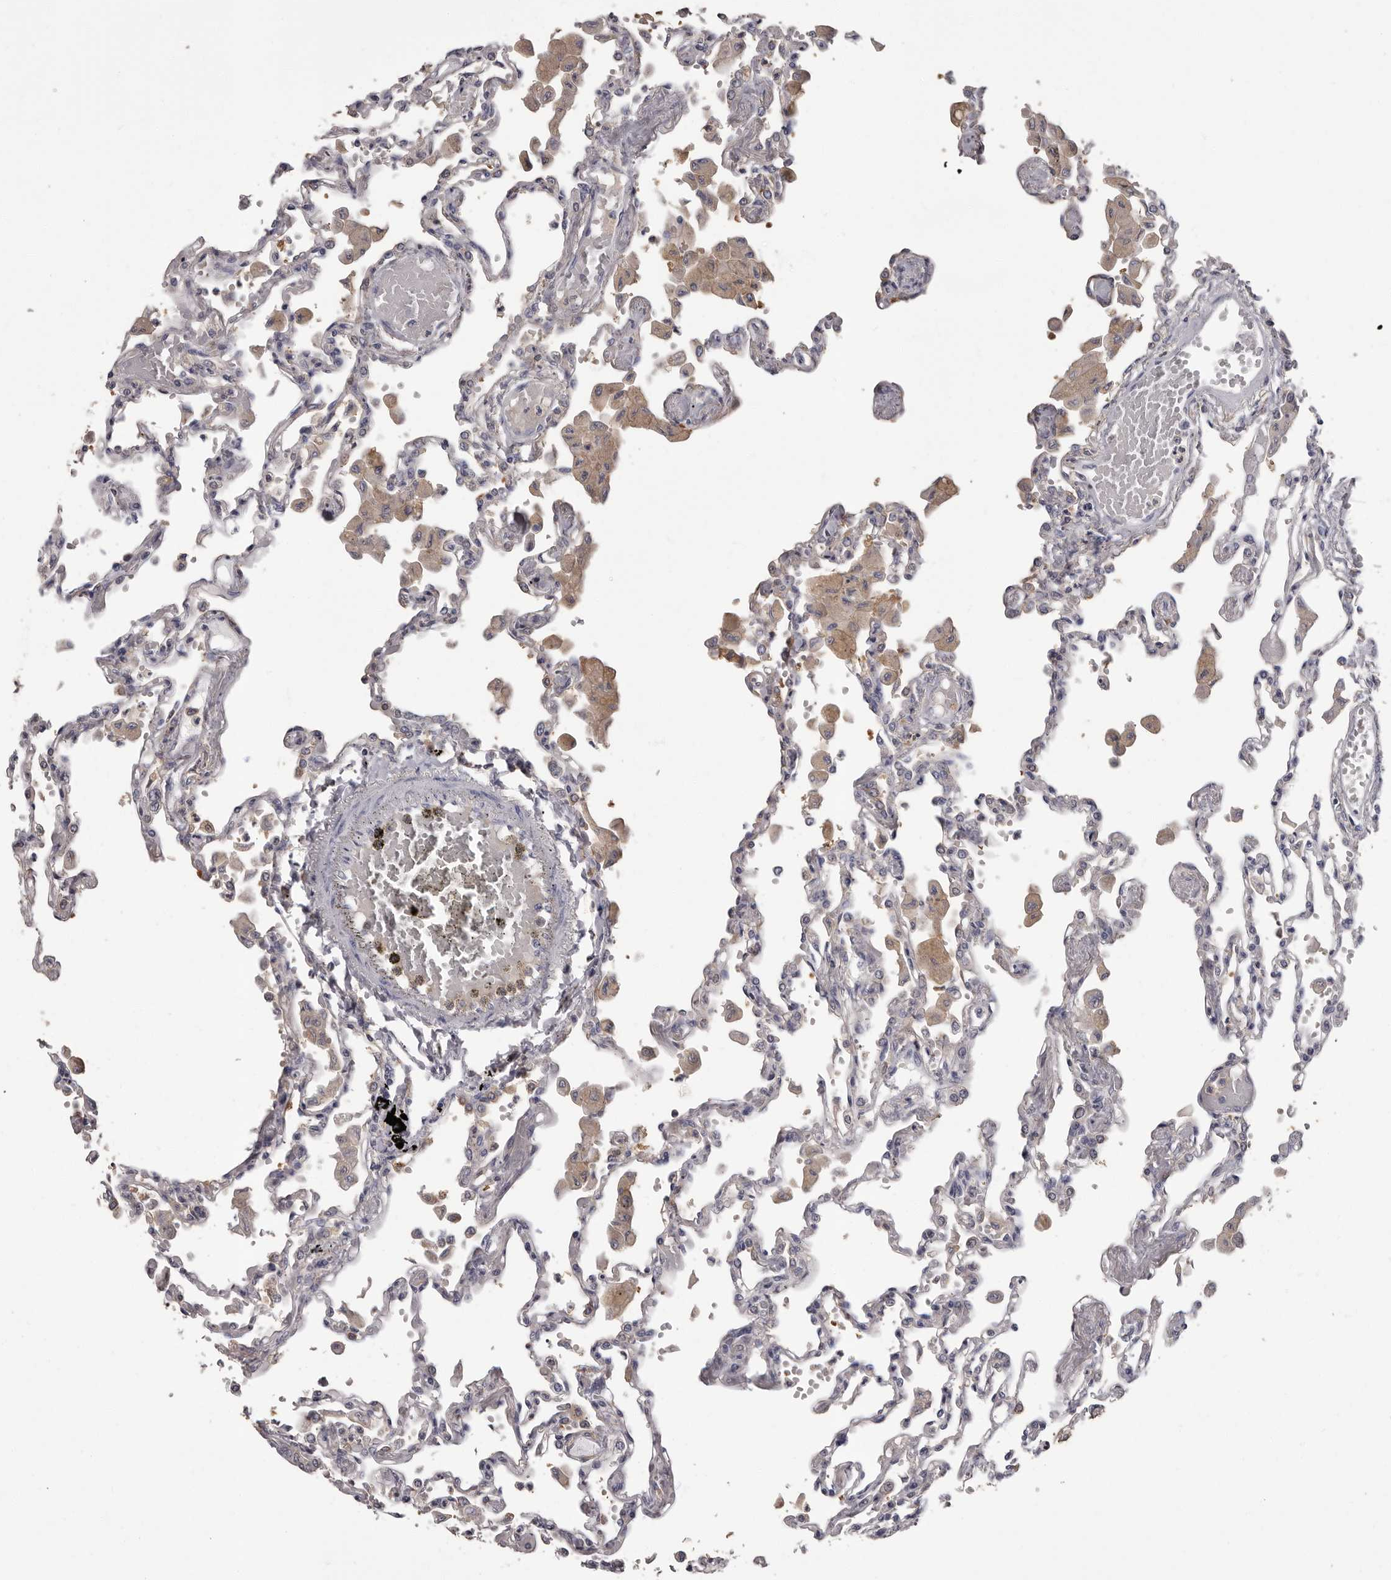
{"staining": {"intensity": "negative", "quantity": "none", "location": "none"}, "tissue": "lung", "cell_type": "Alveolar cells", "image_type": "normal", "snomed": [{"axis": "morphology", "description": "Normal tissue, NOS"}, {"axis": "topography", "description": "Bronchus"}, {"axis": "topography", "description": "Lung"}], "caption": "This is an IHC image of benign lung. There is no staining in alveolar cells.", "gene": "APEH", "patient": {"sex": "female", "age": 49}}